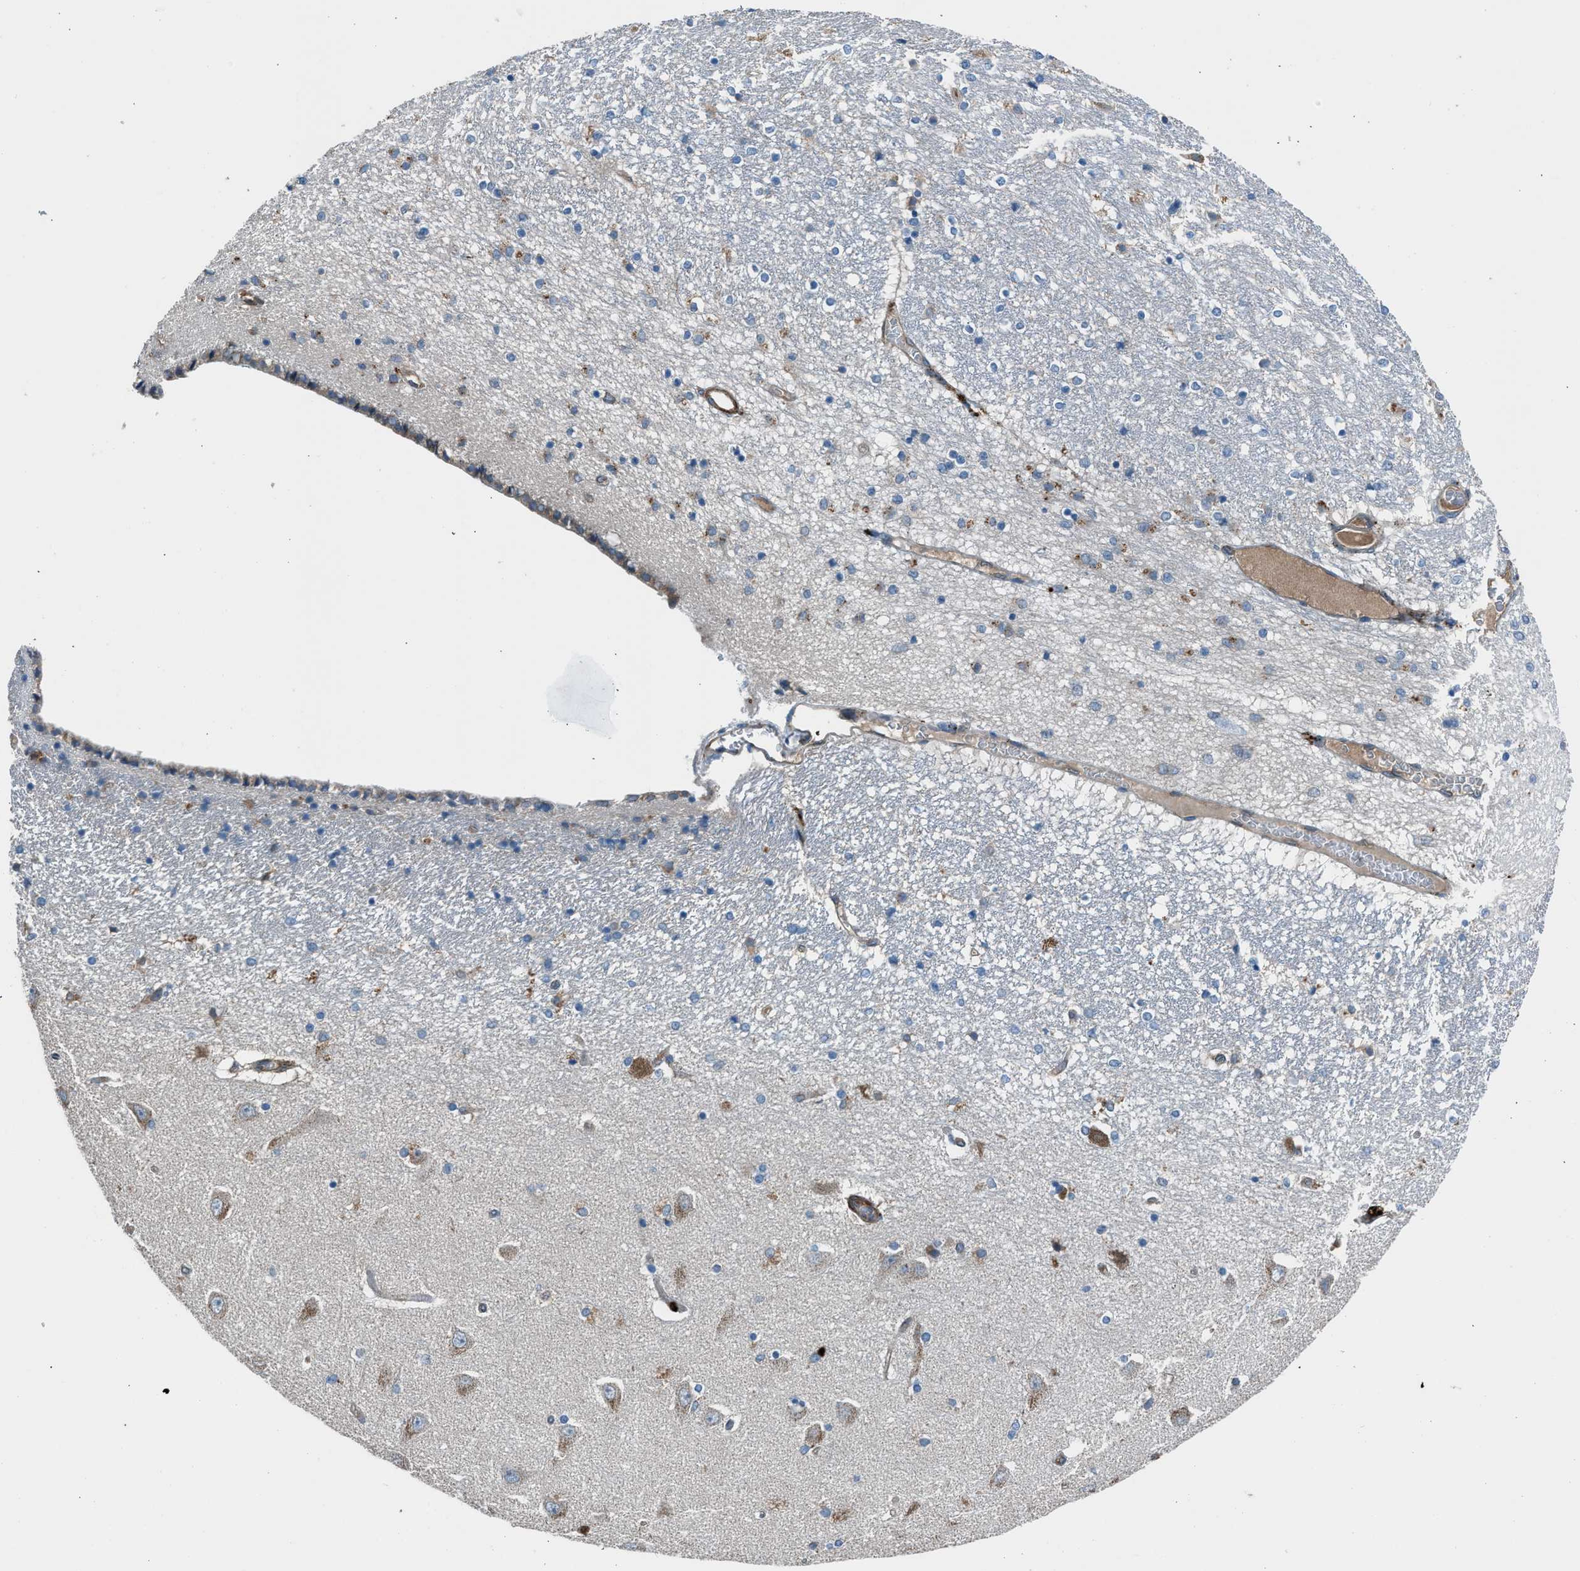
{"staining": {"intensity": "weak", "quantity": "<25%", "location": "cytoplasmic/membranous"}, "tissue": "hippocampus", "cell_type": "Glial cells", "image_type": "normal", "snomed": [{"axis": "morphology", "description": "Normal tissue, NOS"}, {"axis": "topography", "description": "Hippocampus"}], "caption": "Immunohistochemistry (IHC) image of normal human hippocampus stained for a protein (brown), which exhibits no positivity in glial cells. Nuclei are stained in blue.", "gene": "LMBR1", "patient": {"sex": "female", "age": 54}}